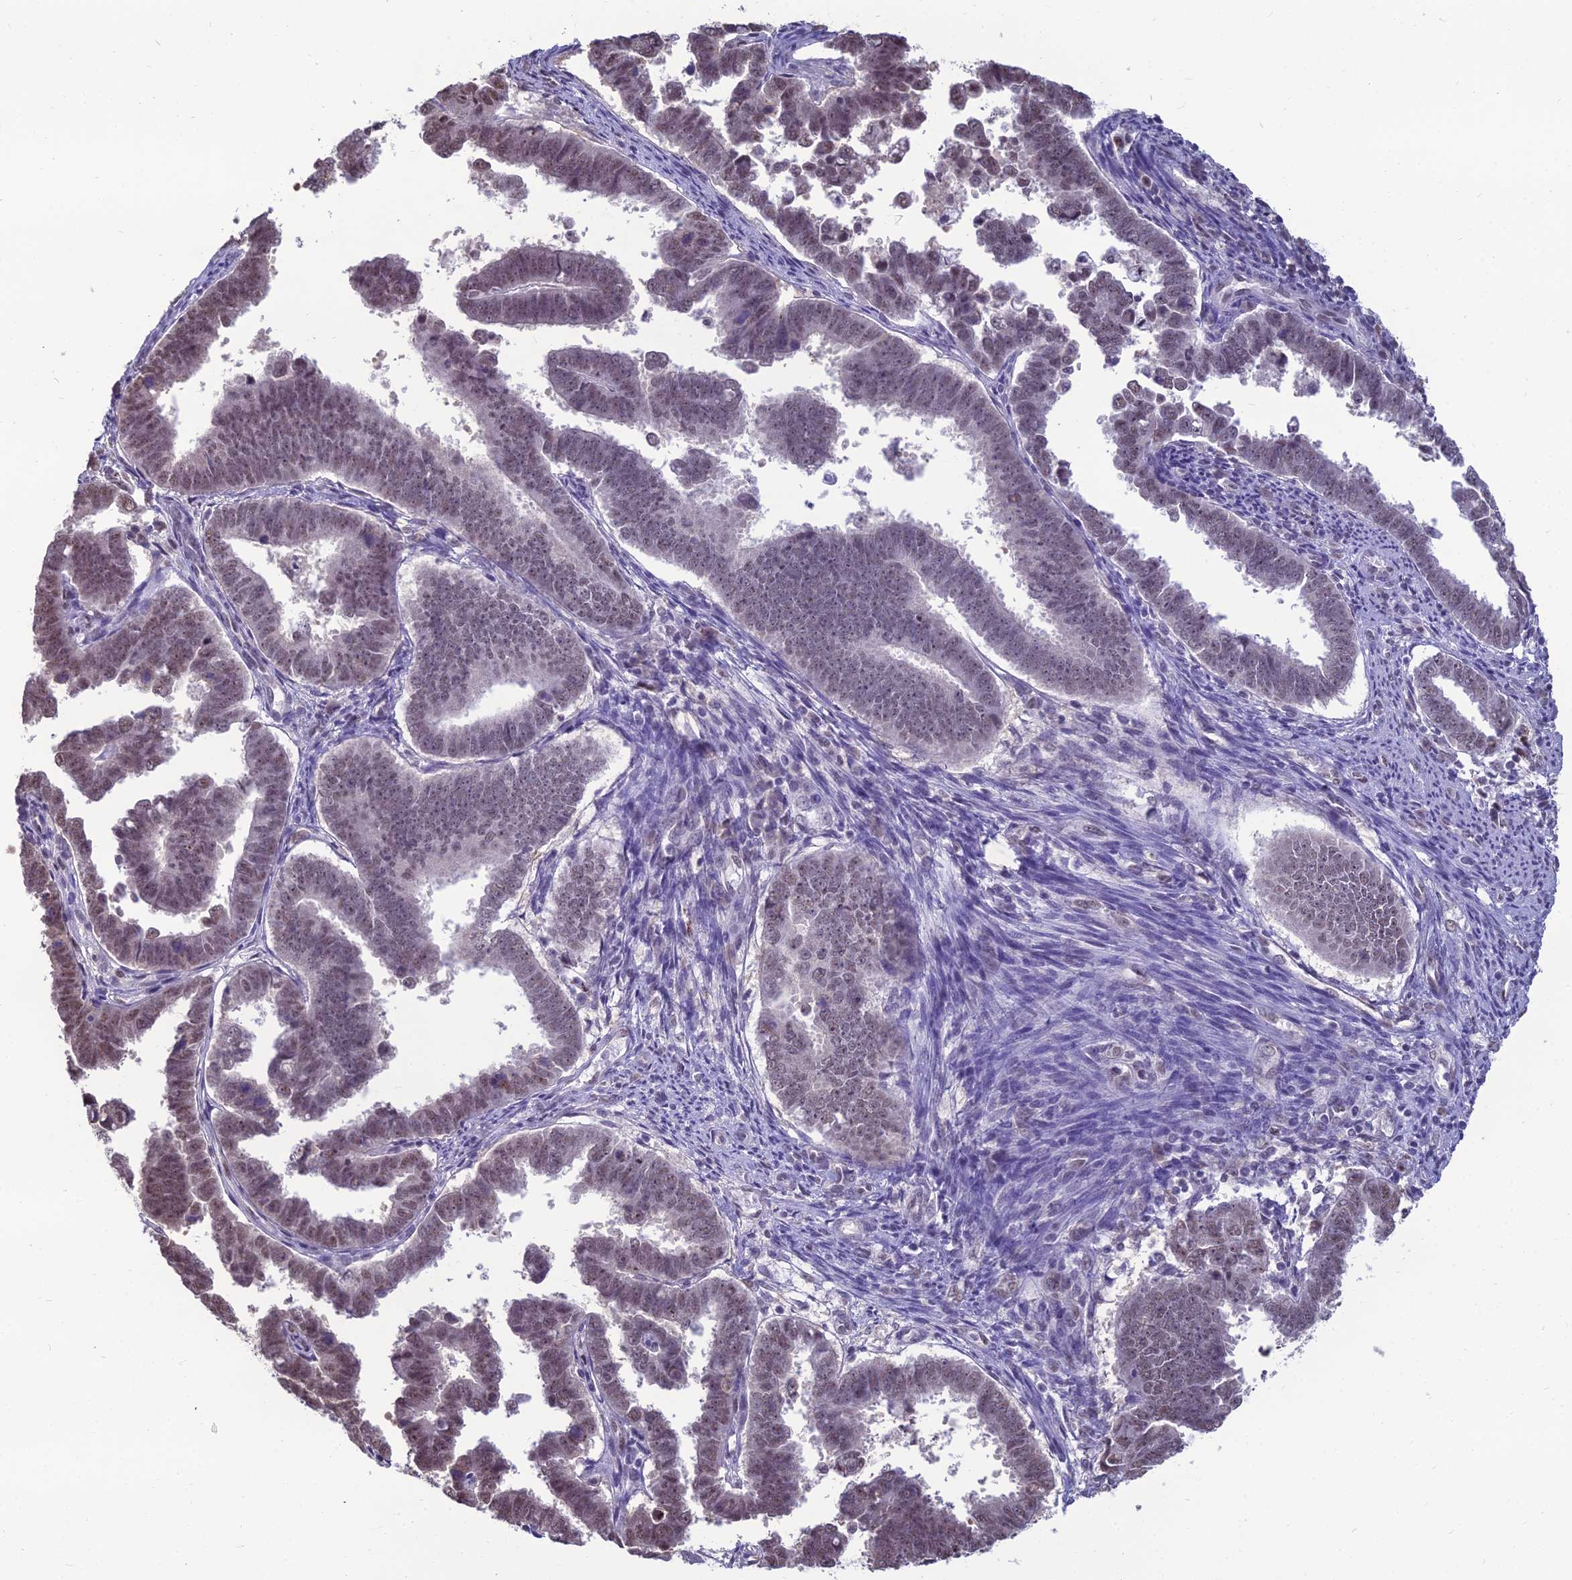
{"staining": {"intensity": "weak", "quantity": ">75%", "location": "nuclear"}, "tissue": "endometrial cancer", "cell_type": "Tumor cells", "image_type": "cancer", "snomed": [{"axis": "morphology", "description": "Adenocarcinoma, NOS"}, {"axis": "topography", "description": "Endometrium"}], "caption": "Immunohistochemical staining of human endometrial cancer (adenocarcinoma) reveals weak nuclear protein expression in about >75% of tumor cells.", "gene": "SRSF7", "patient": {"sex": "female", "age": 75}}